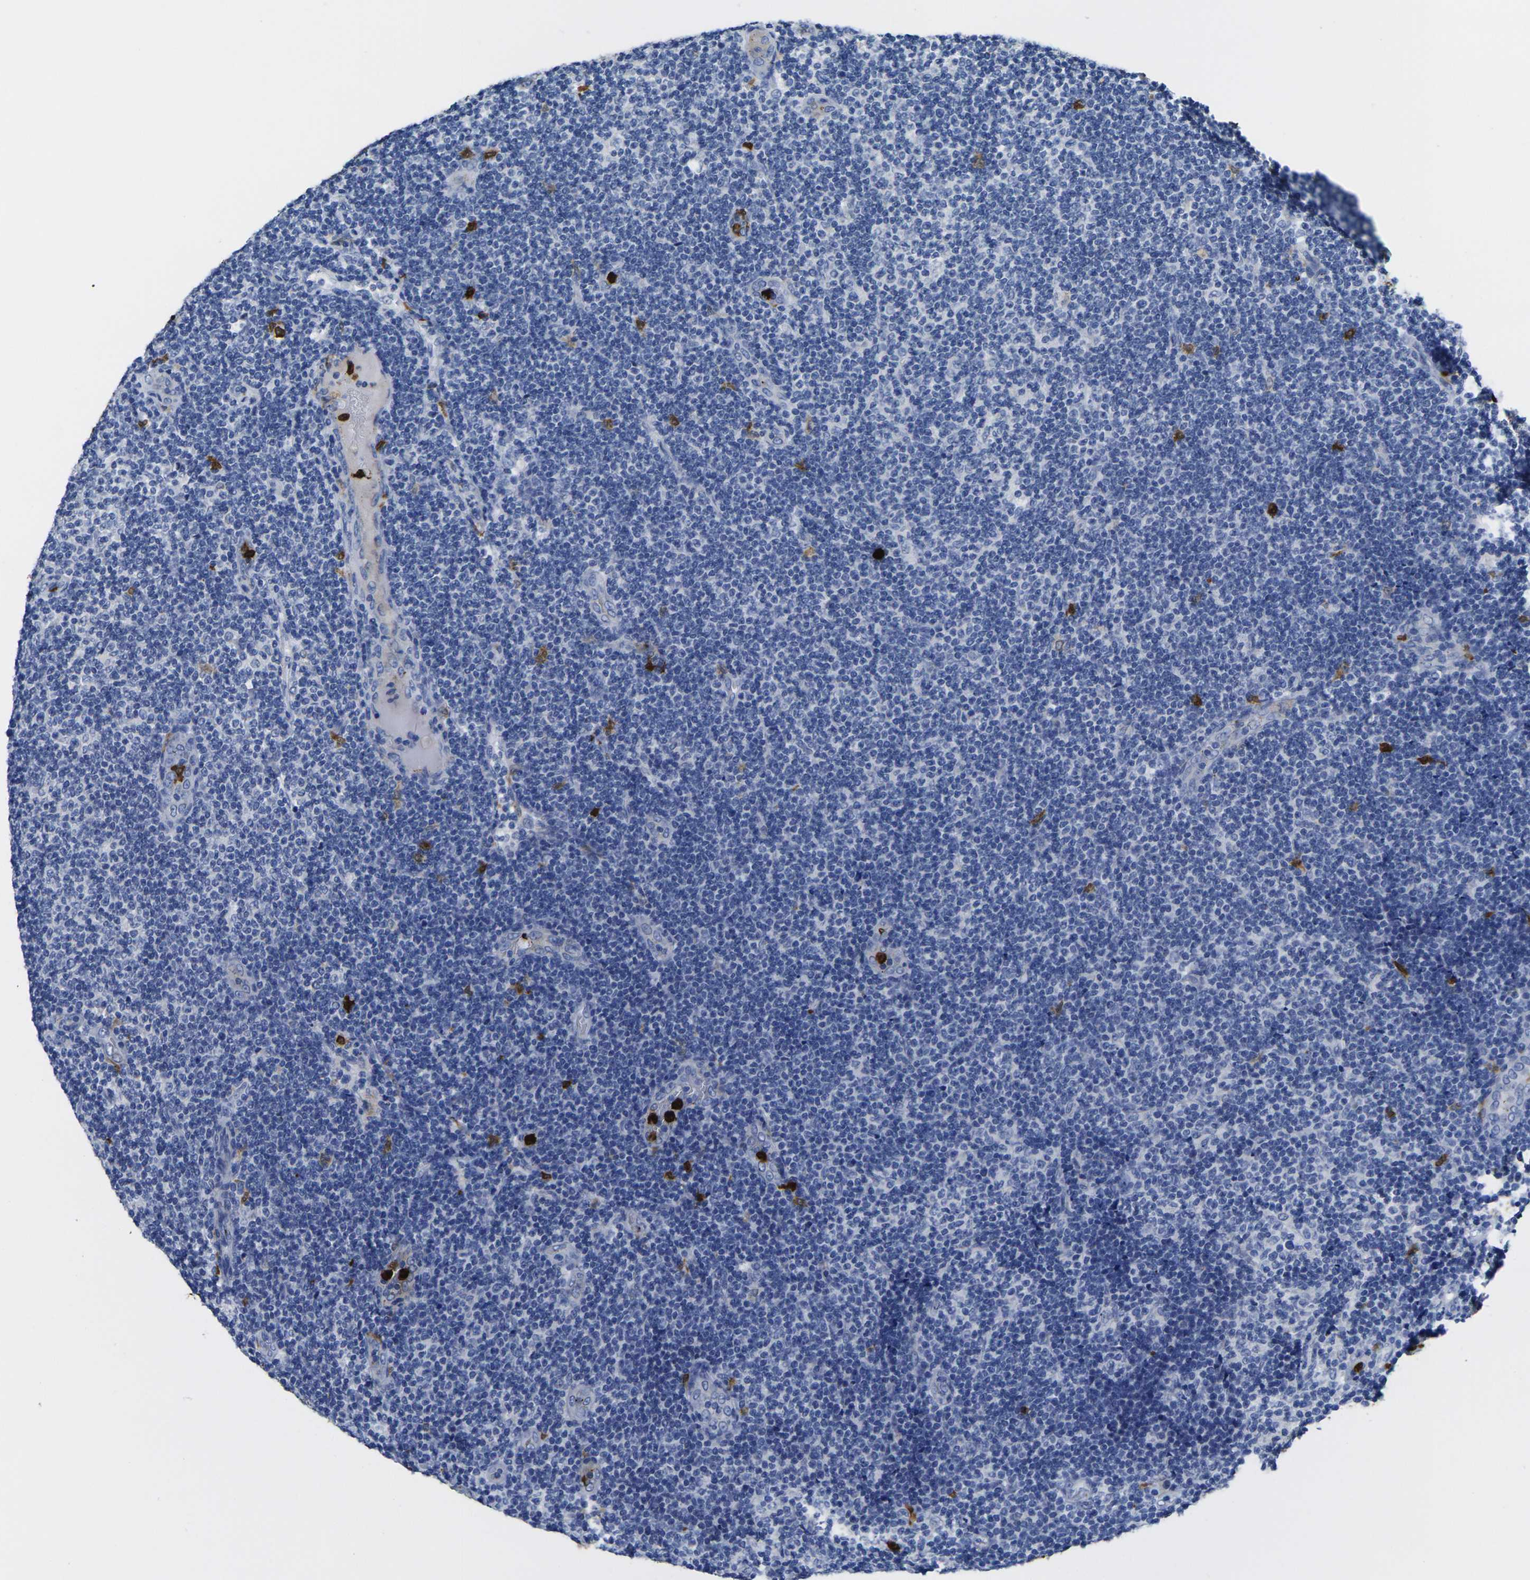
{"staining": {"intensity": "negative", "quantity": "none", "location": "none"}, "tissue": "lymphoma", "cell_type": "Tumor cells", "image_type": "cancer", "snomed": [{"axis": "morphology", "description": "Malignant lymphoma, non-Hodgkin's type, Low grade"}, {"axis": "topography", "description": "Lymph node"}], "caption": "High magnification brightfield microscopy of lymphoma stained with DAB (brown) and counterstained with hematoxylin (blue): tumor cells show no significant expression.", "gene": "S100A9", "patient": {"sex": "male", "age": 83}}